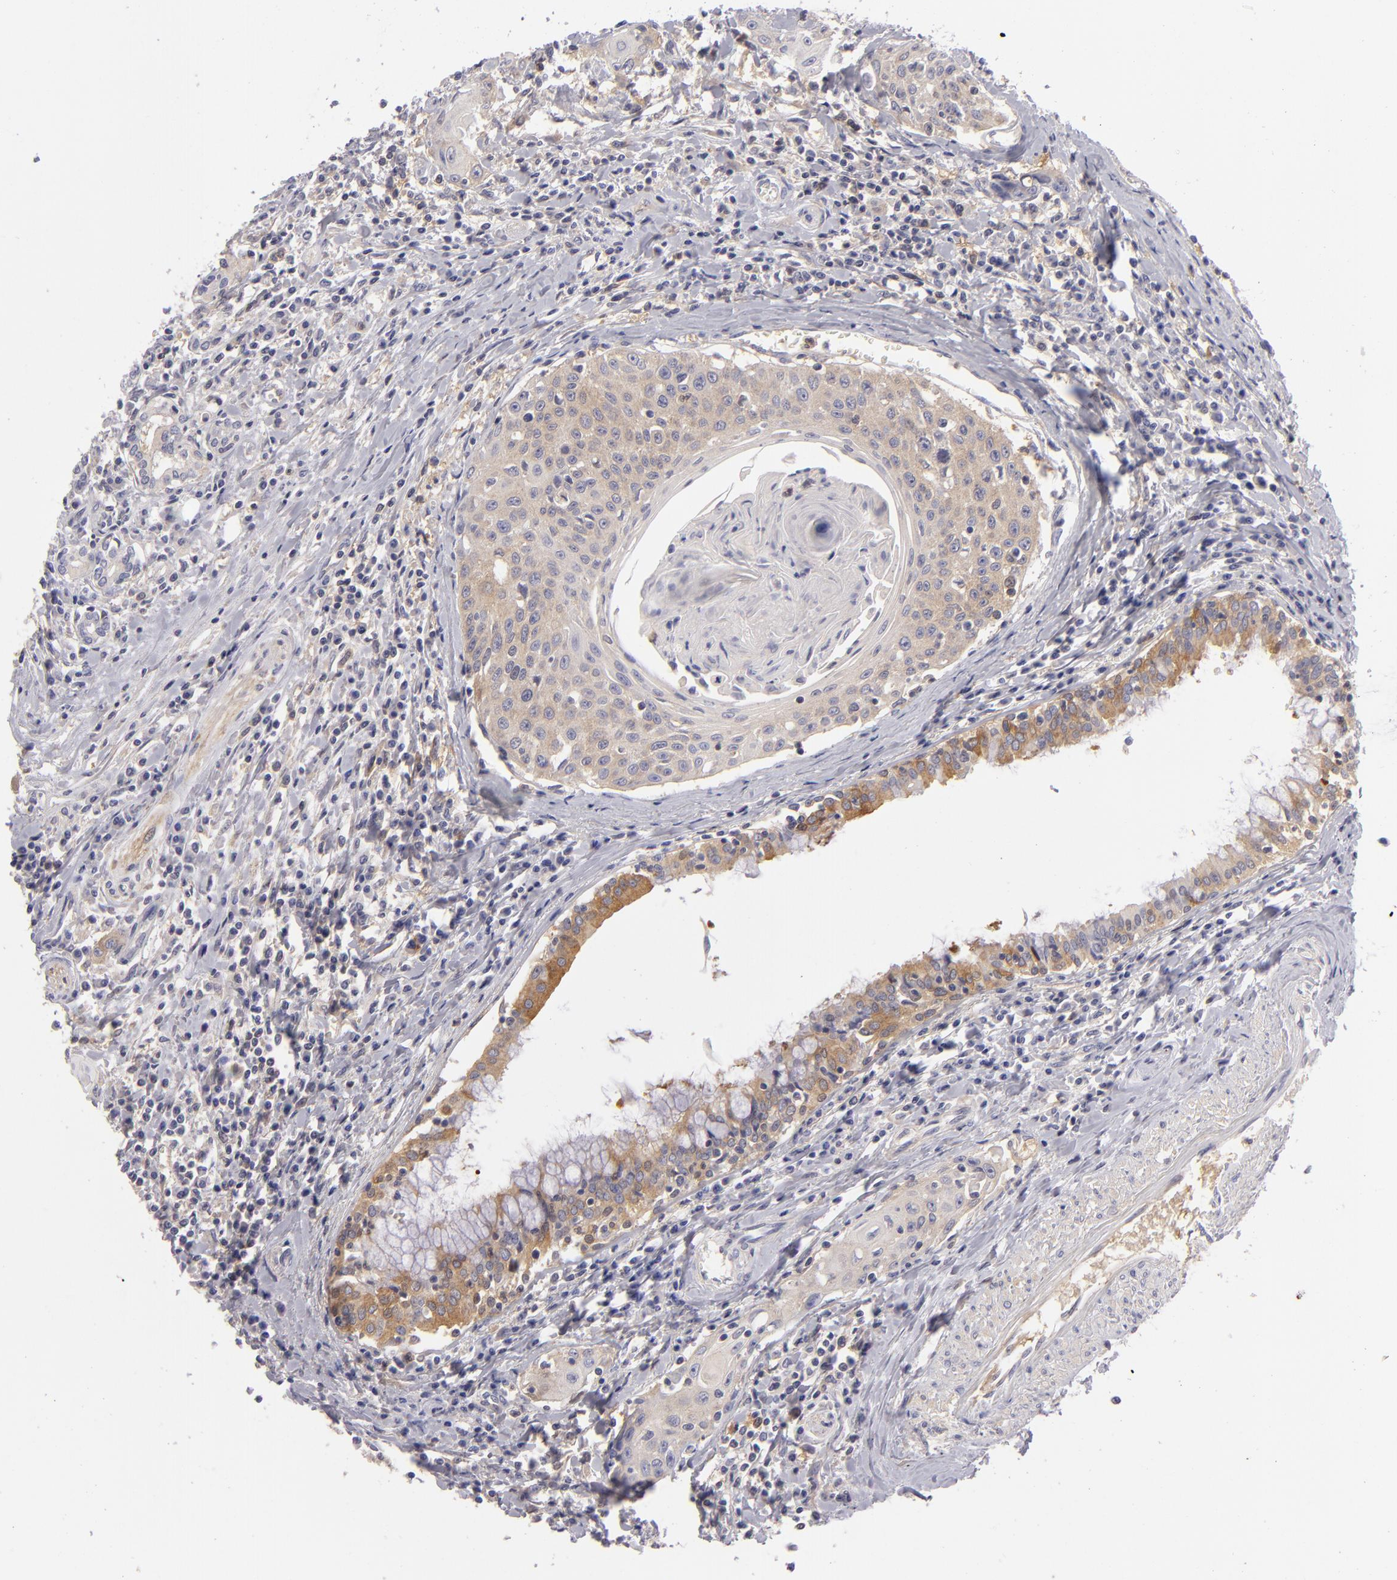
{"staining": {"intensity": "weak", "quantity": ">75%", "location": "cytoplasmic/membranous"}, "tissue": "head and neck cancer", "cell_type": "Tumor cells", "image_type": "cancer", "snomed": [{"axis": "morphology", "description": "Squamous cell carcinoma, NOS"}, {"axis": "morphology", "description": "Squamous cell carcinoma, metastatic, NOS"}, {"axis": "topography", "description": "Lymph node"}, {"axis": "topography", "description": "Salivary gland"}, {"axis": "topography", "description": "Head-Neck"}], "caption": "DAB (3,3'-diaminobenzidine) immunohistochemical staining of squamous cell carcinoma (head and neck) displays weak cytoplasmic/membranous protein positivity in approximately >75% of tumor cells.", "gene": "MMP10", "patient": {"sex": "female", "age": 74}}